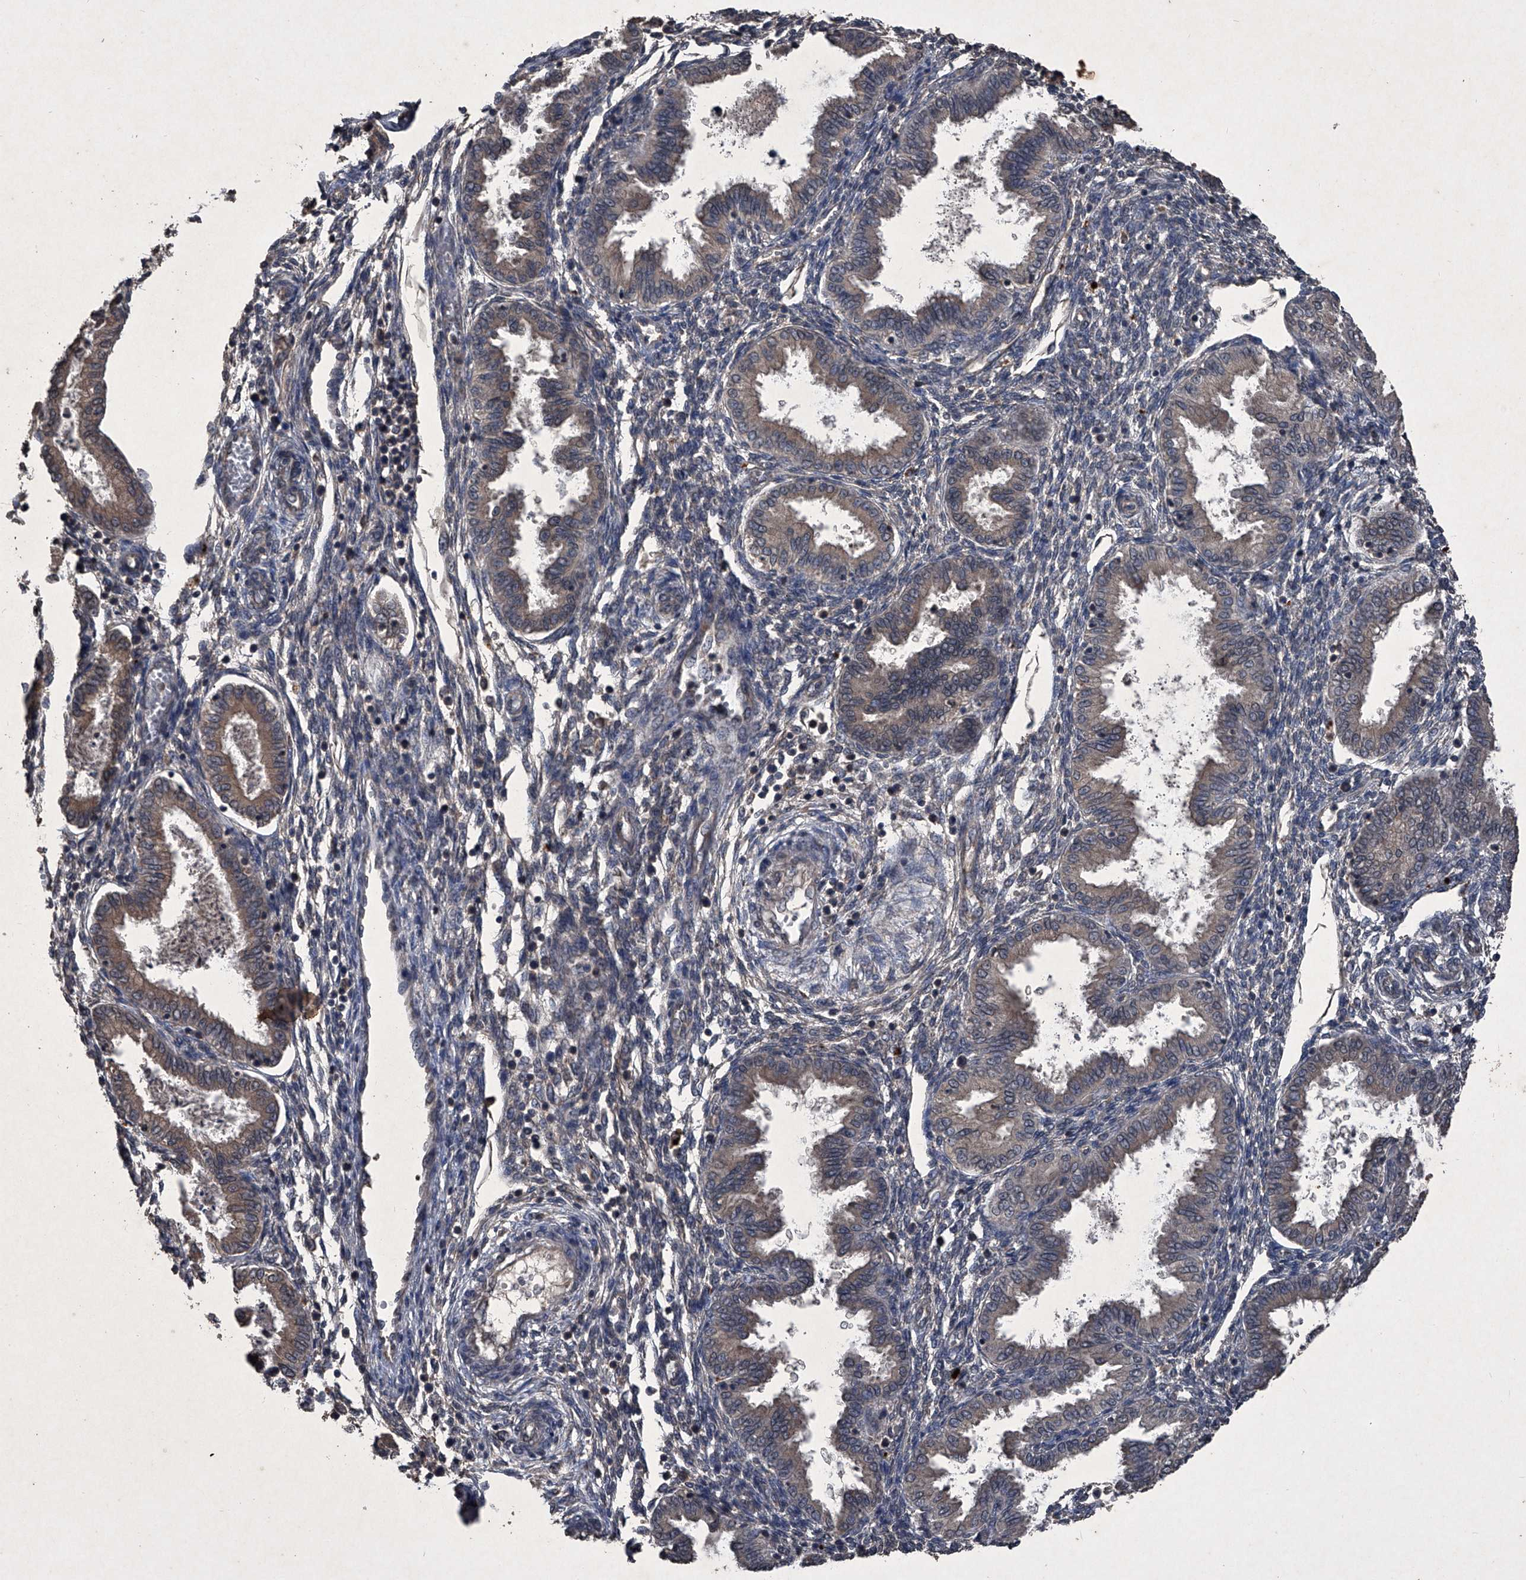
{"staining": {"intensity": "negative", "quantity": "none", "location": "none"}, "tissue": "endometrium", "cell_type": "Cells in endometrial stroma", "image_type": "normal", "snomed": [{"axis": "morphology", "description": "Normal tissue, NOS"}, {"axis": "topography", "description": "Endometrium"}], "caption": "Cells in endometrial stroma show no significant staining in unremarkable endometrium. (DAB (3,3'-diaminobenzidine) IHC visualized using brightfield microscopy, high magnification).", "gene": "MAPKAP1", "patient": {"sex": "female", "age": 33}}